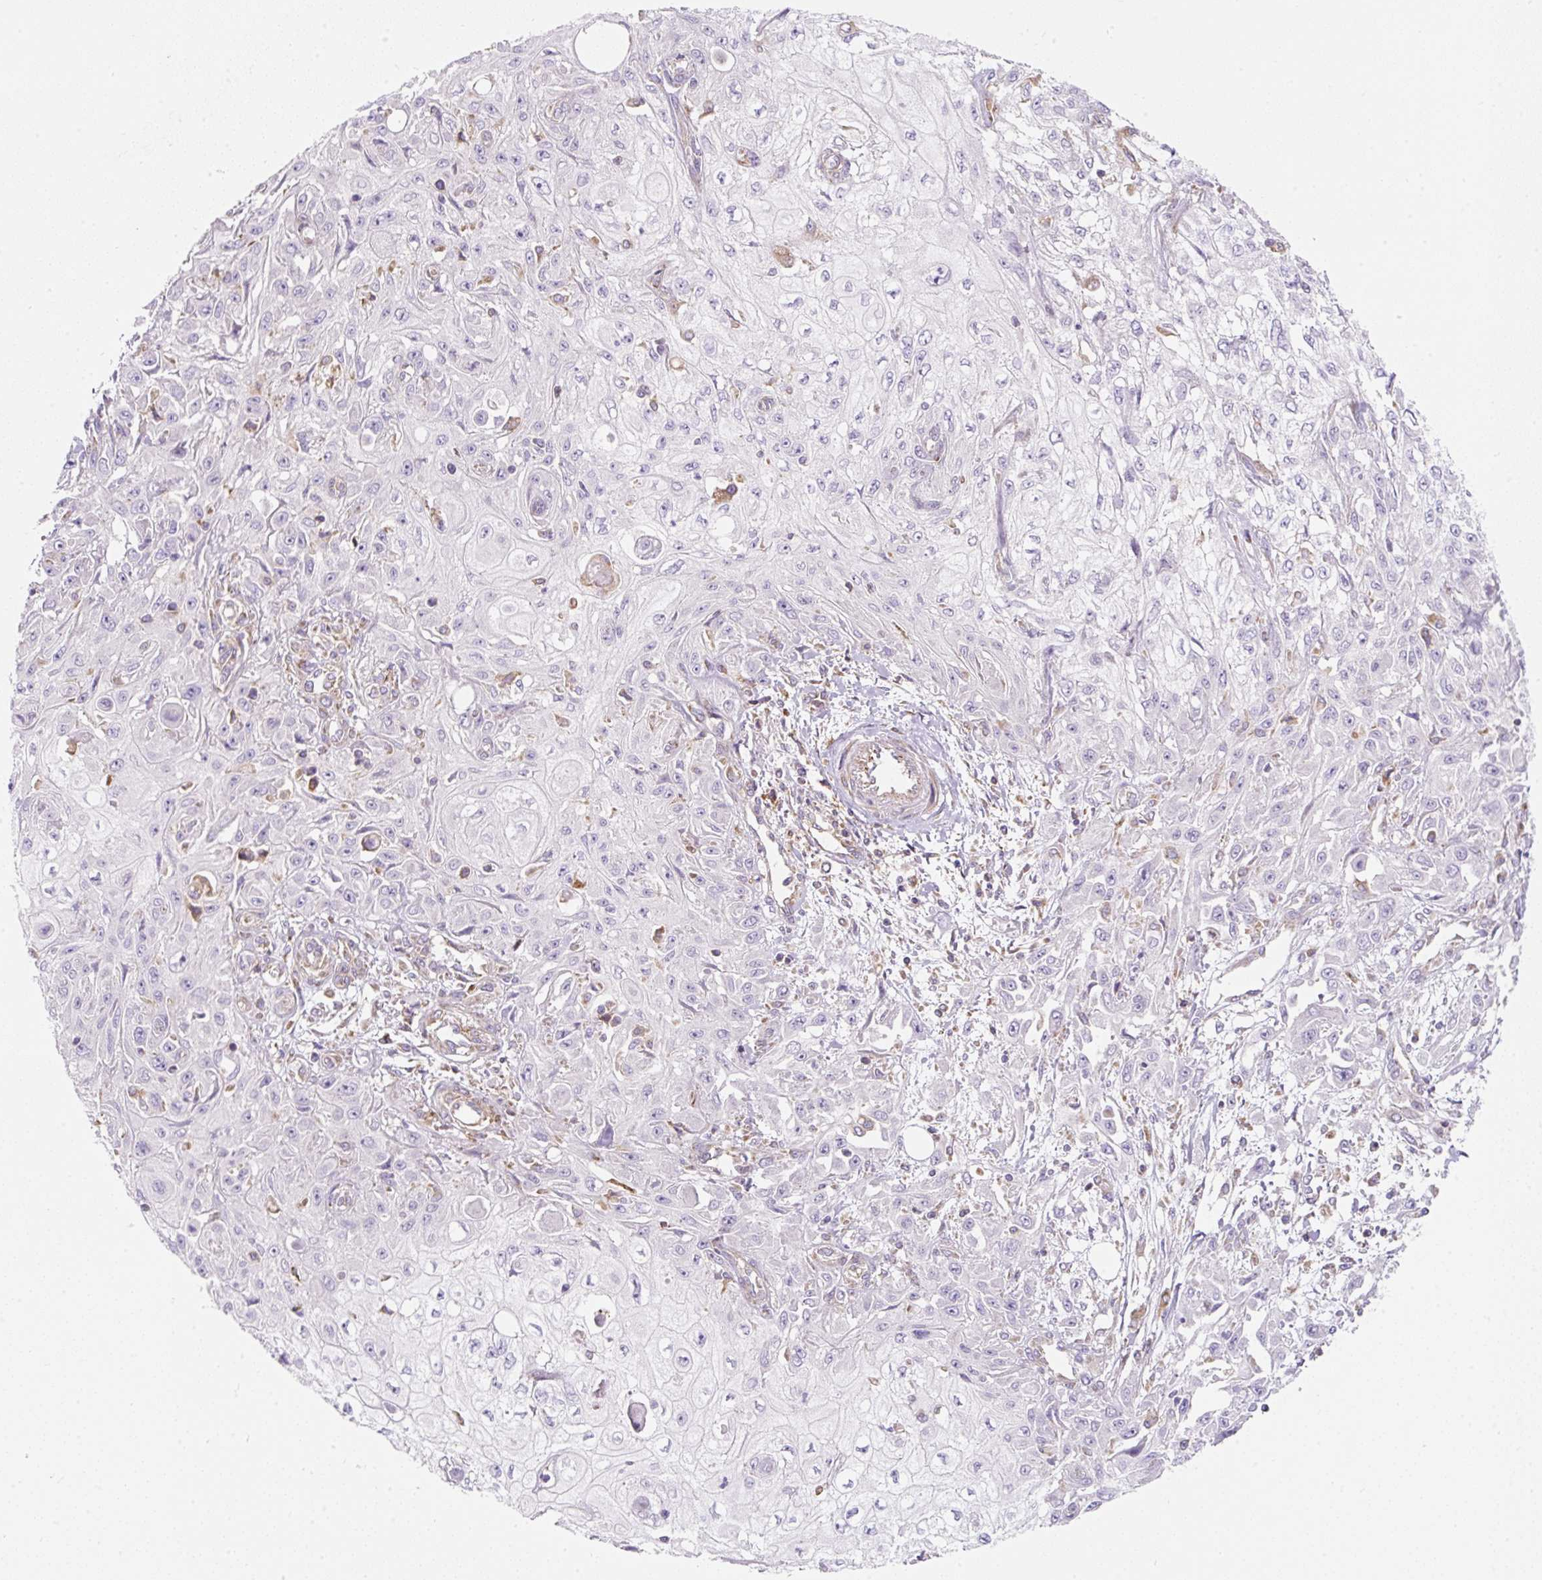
{"staining": {"intensity": "negative", "quantity": "none", "location": "none"}, "tissue": "skin cancer", "cell_type": "Tumor cells", "image_type": "cancer", "snomed": [{"axis": "morphology", "description": "Squamous cell carcinoma, NOS"}, {"axis": "morphology", "description": "Squamous cell carcinoma, metastatic, NOS"}, {"axis": "topography", "description": "Skin"}, {"axis": "topography", "description": "Lymph node"}], "caption": "There is no significant expression in tumor cells of skin cancer (metastatic squamous cell carcinoma).", "gene": "ERAP2", "patient": {"sex": "male", "age": 75}}